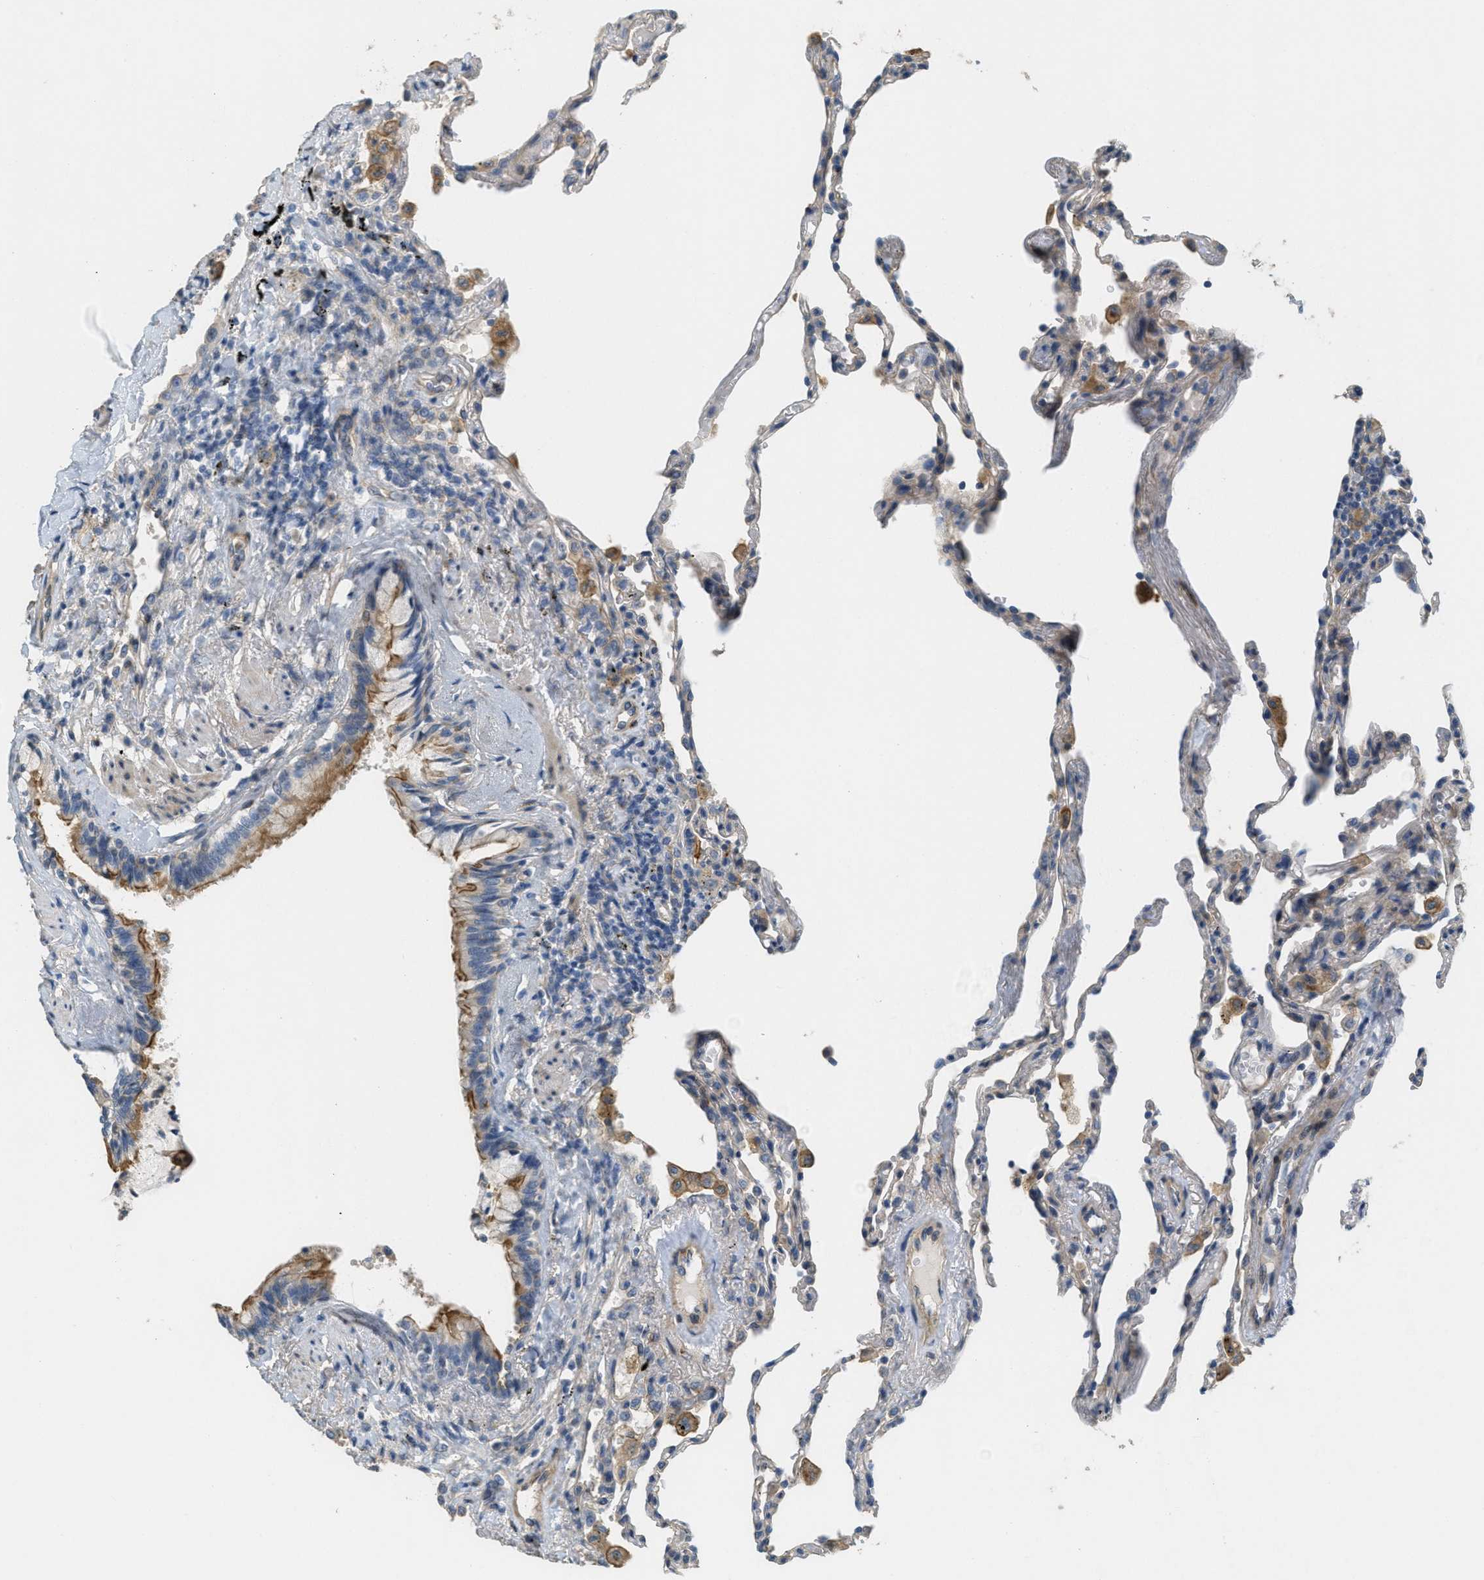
{"staining": {"intensity": "weak", "quantity": "<25%", "location": "cytoplasmic/membranous"}, "tissue": "lung", "cell_type": "Alveolar cells", "image_type": "normal", "snomed": [{"axis": "morphology", "description": "Normal tissue, NOS"}, {"axis": "topography", "description": "Lung"}], "caption": "IHC of normal human lung reveals no staining in alveolar cells.", "gene": "ADCY5", "patient": {"sex": "male", "age": 59}}